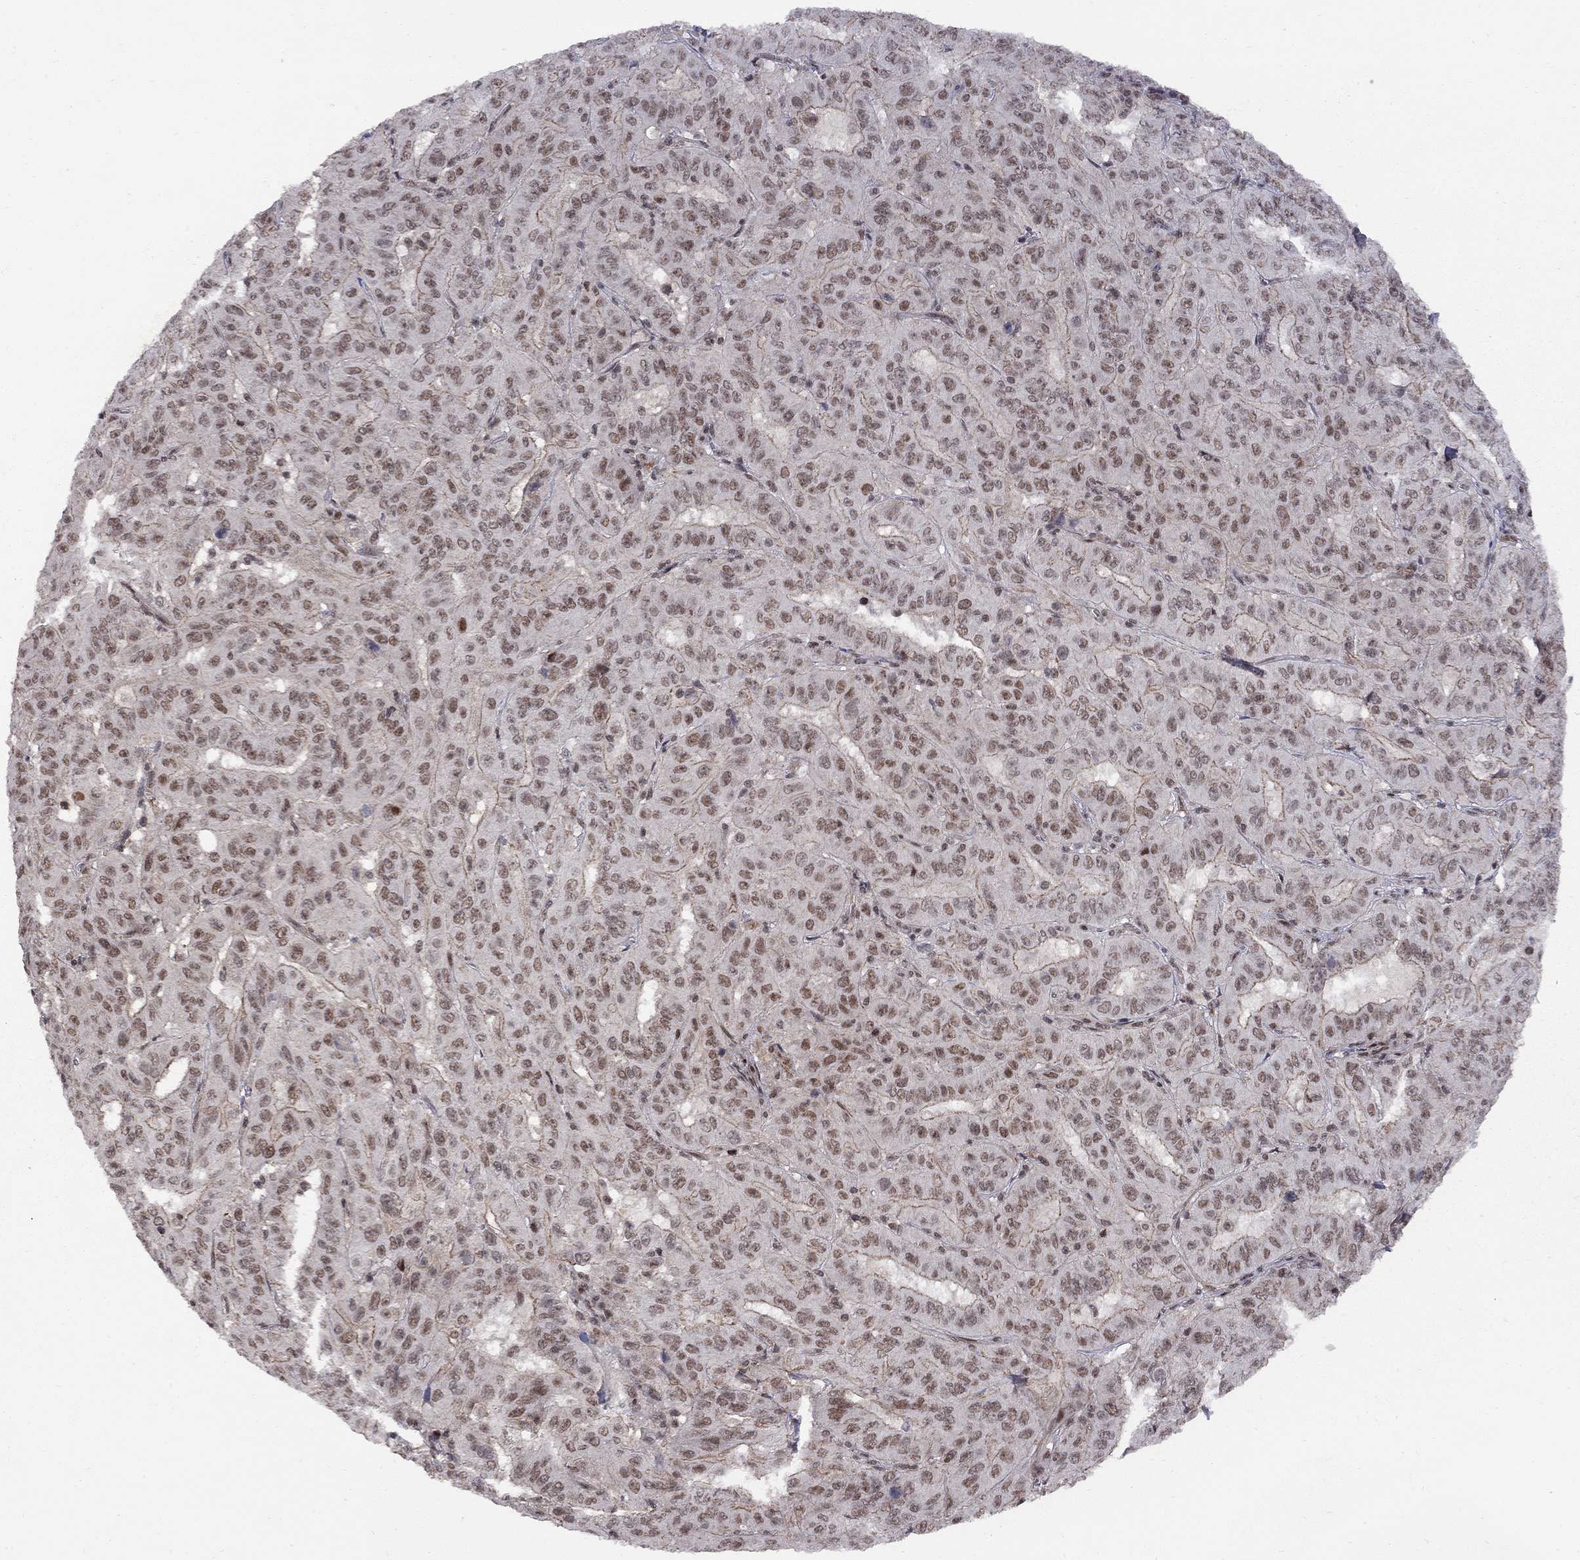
{"staining": {"intensity": "weak", "quantity": "25%-75%", "location": "nuclear"}, "tissue": "pancreatic cancer", "cell_type": "Tumor cells", "image_type": "cancer", "snomed": [{"axis": "morphology", "description": "Adenocarcinoma, NOS"}, {"axis": "topography", "description": "Pancreas"}], "caption": "This image displays pancreatic cancer stained with IHC to label a protein in brown. The nuclear of tumor cells show weak positivity for the protein. Nuclei are counter-stained blue.", "gene": "BRF1", "patient": {"sex": "male", "age": 63}}